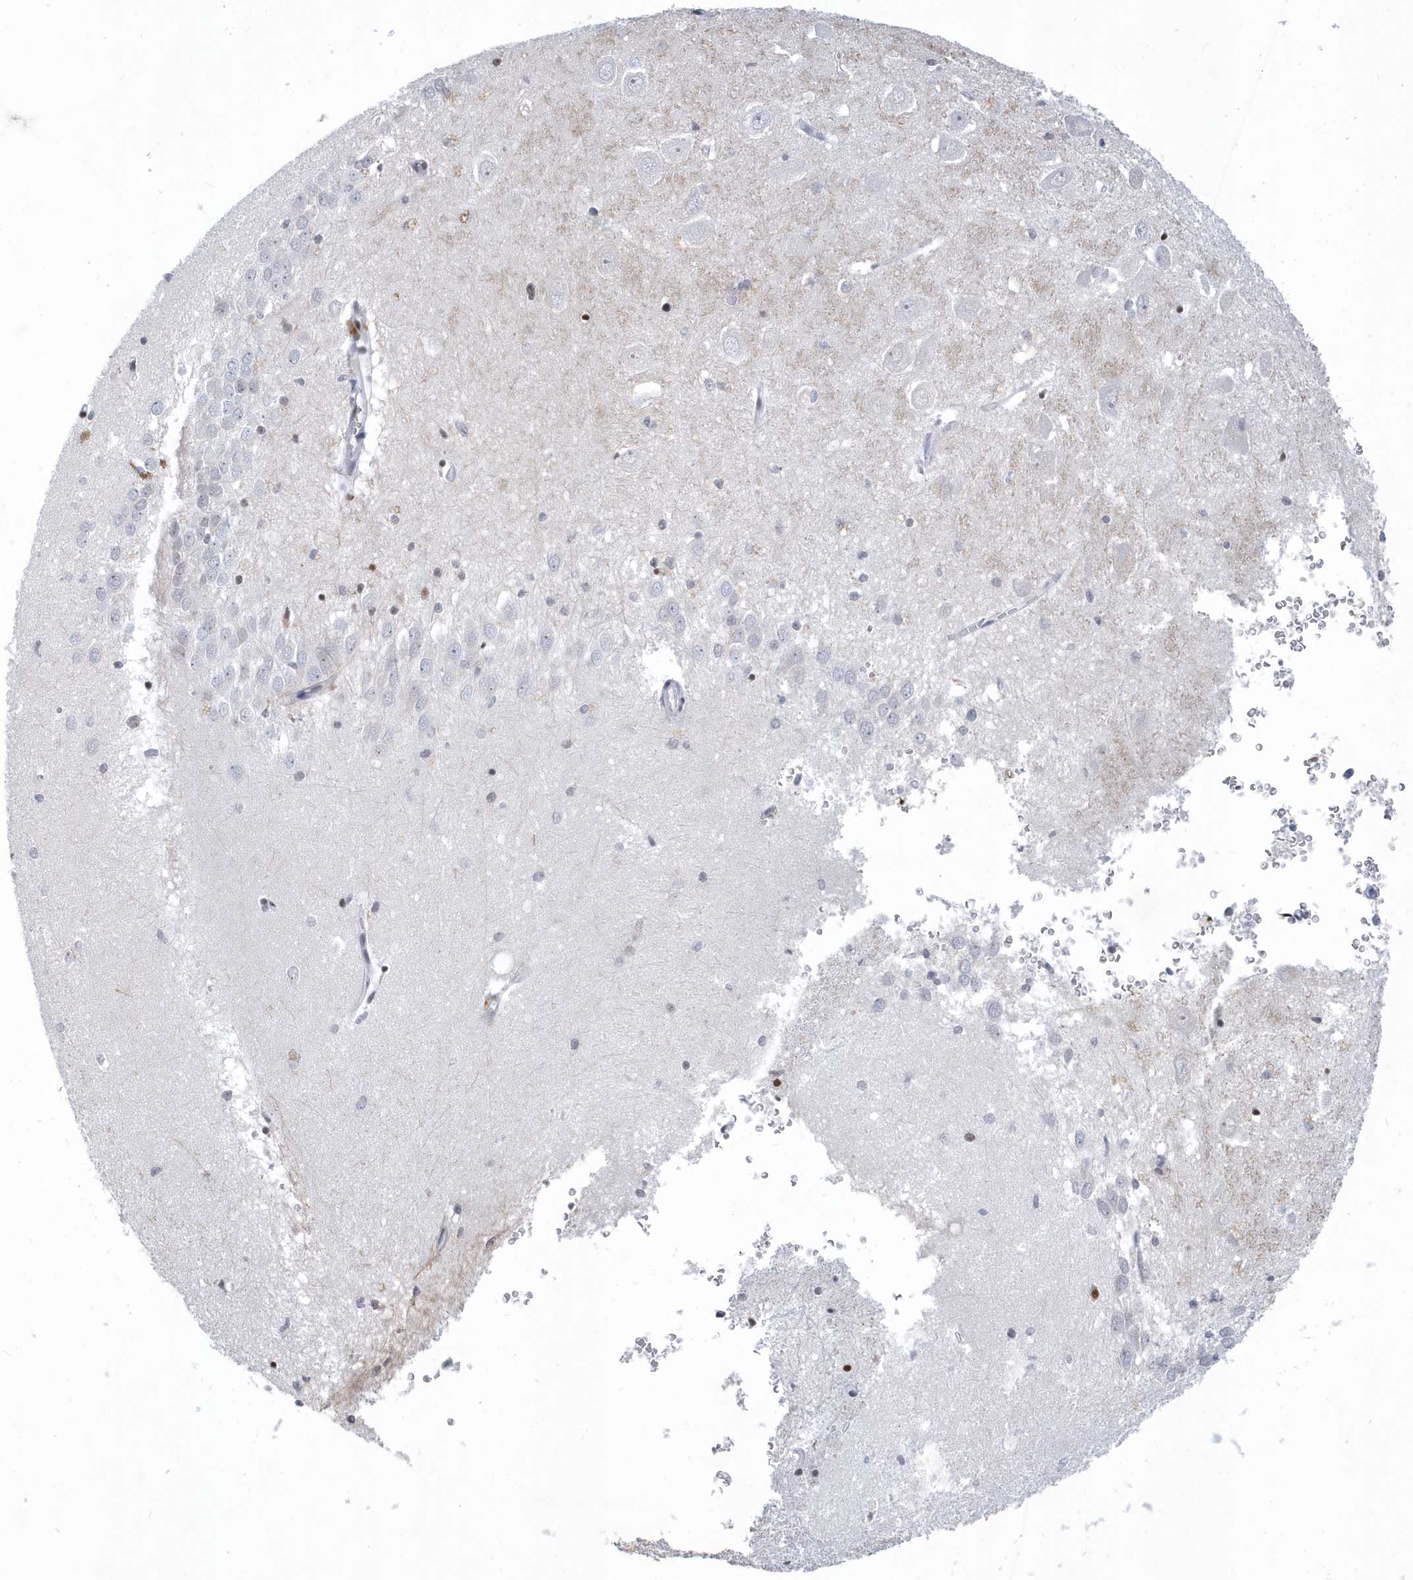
{"staining": {"intensity": "moderate", "quantity": "<25%", "location": "nuclear"}, "tissue": "hippocampus", "cell_type": "Glial cells", "image_type": "normal", "snomed": [{"axis": "morphology", "description": "Normal tissue, NOS"}, {"axis": "topography", "description": "Hippocampus"}], "caption": "Immunohistochemistry (DAB) staining of benign human hippocampus exhibits moderate nuclear protein staining in about <25% of glial cells. The protein of interest is shown in brown color, while the nuclei are stained blue.", "gene": "VWA5B2", "patient": {"sex": "female", "age": 64}}